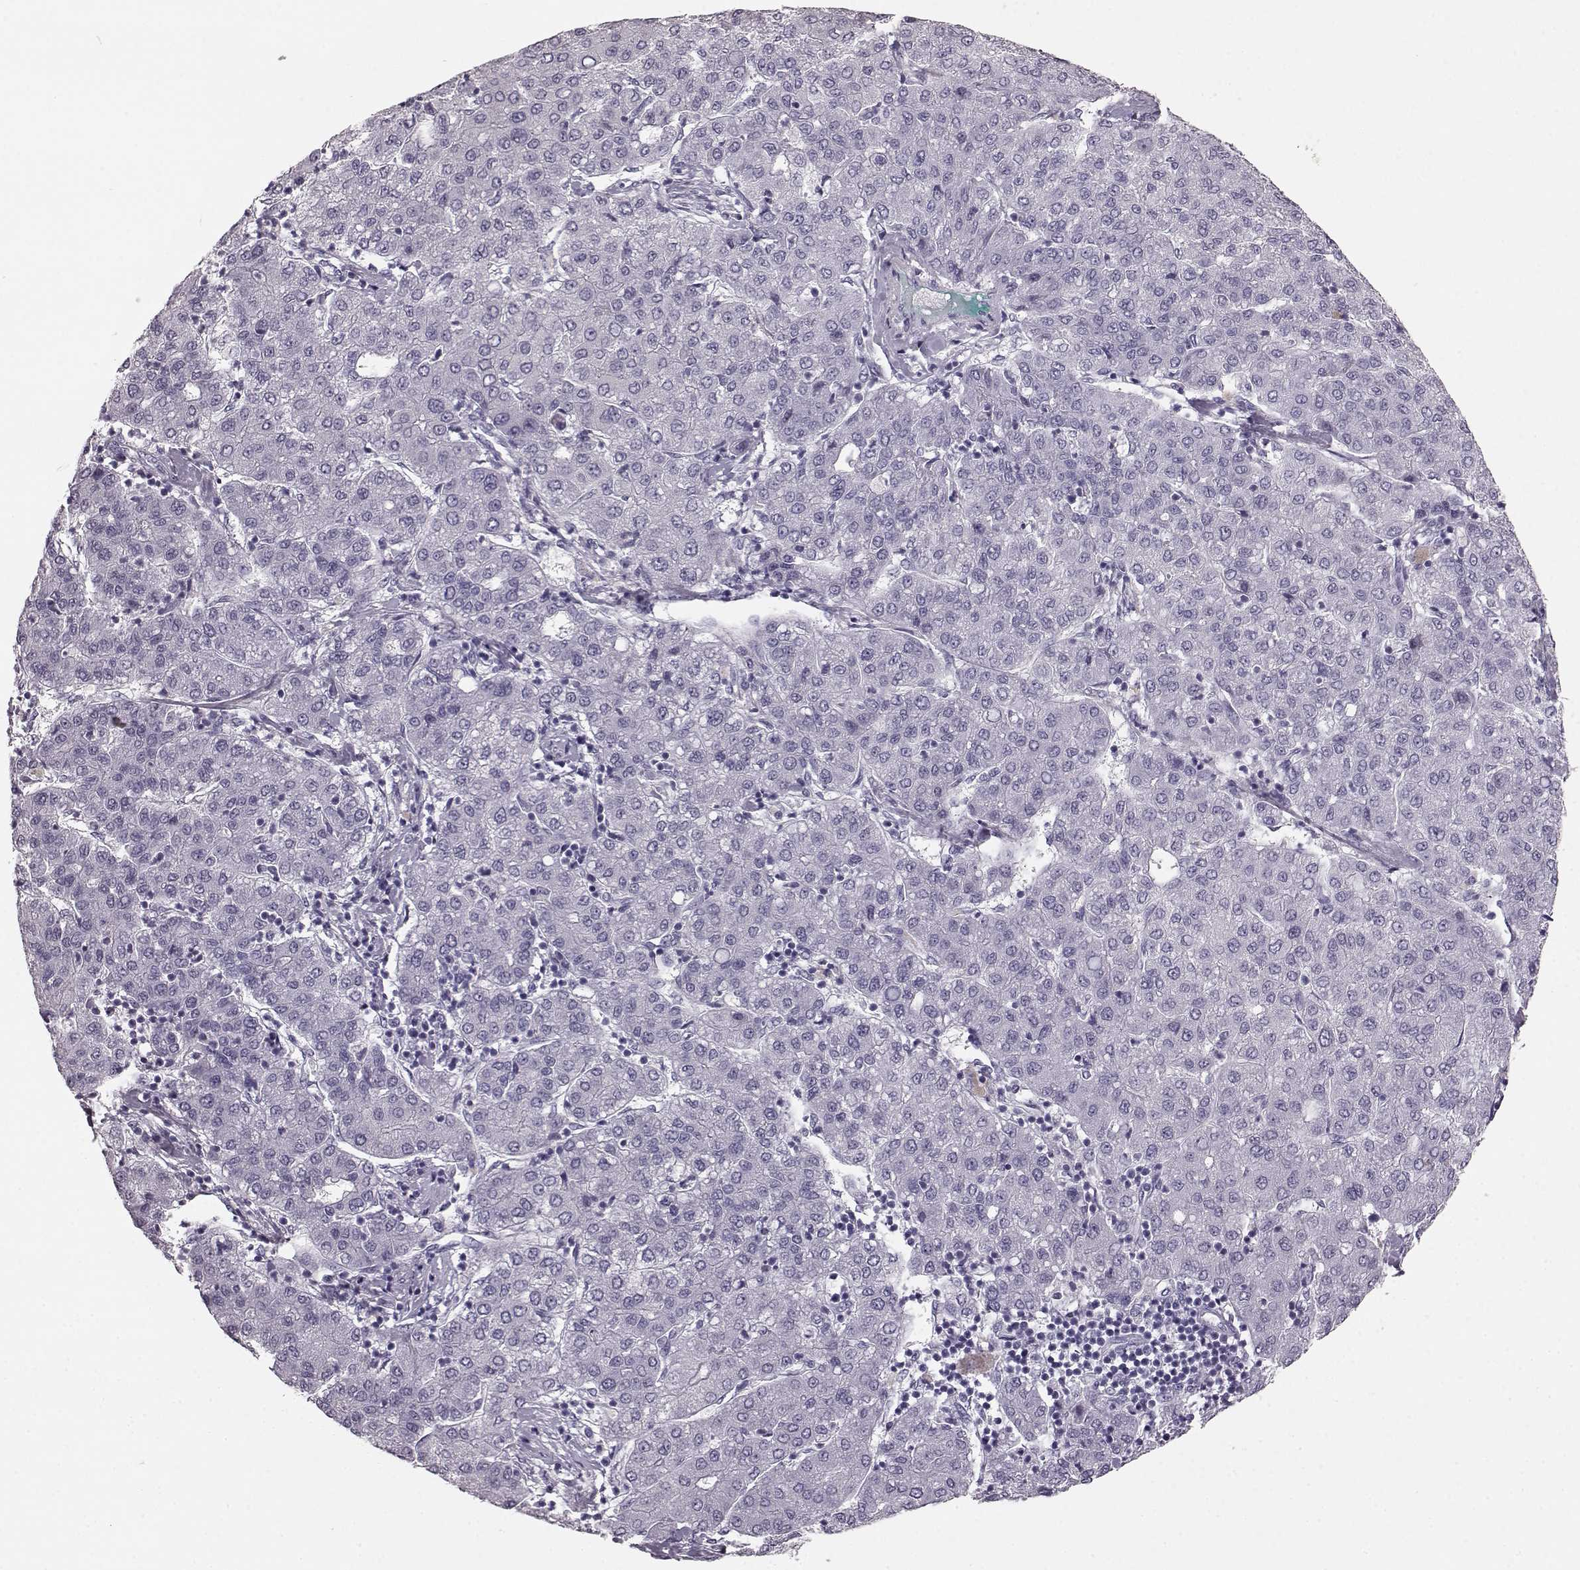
{"staining": {"intensity": "negative", "quantity": "none", "location": "none"}, "tissue": "liver cancer", "cell_type": "Tumor cells", "image_type": "cancer", "snomed": [{"axis": "morphology", "description": "Carcinoma, Hepatocellular, NOS"}, {"axis": "topography", "description": "Liver"}], "caption": "Human liver cancer (hepatocellular carcinoma) stained for a protein using immunohistochemistry reveals no expression in tumor cells.", "gene": "BFSP2", "patient": {"sex": "male", "age": 65}}